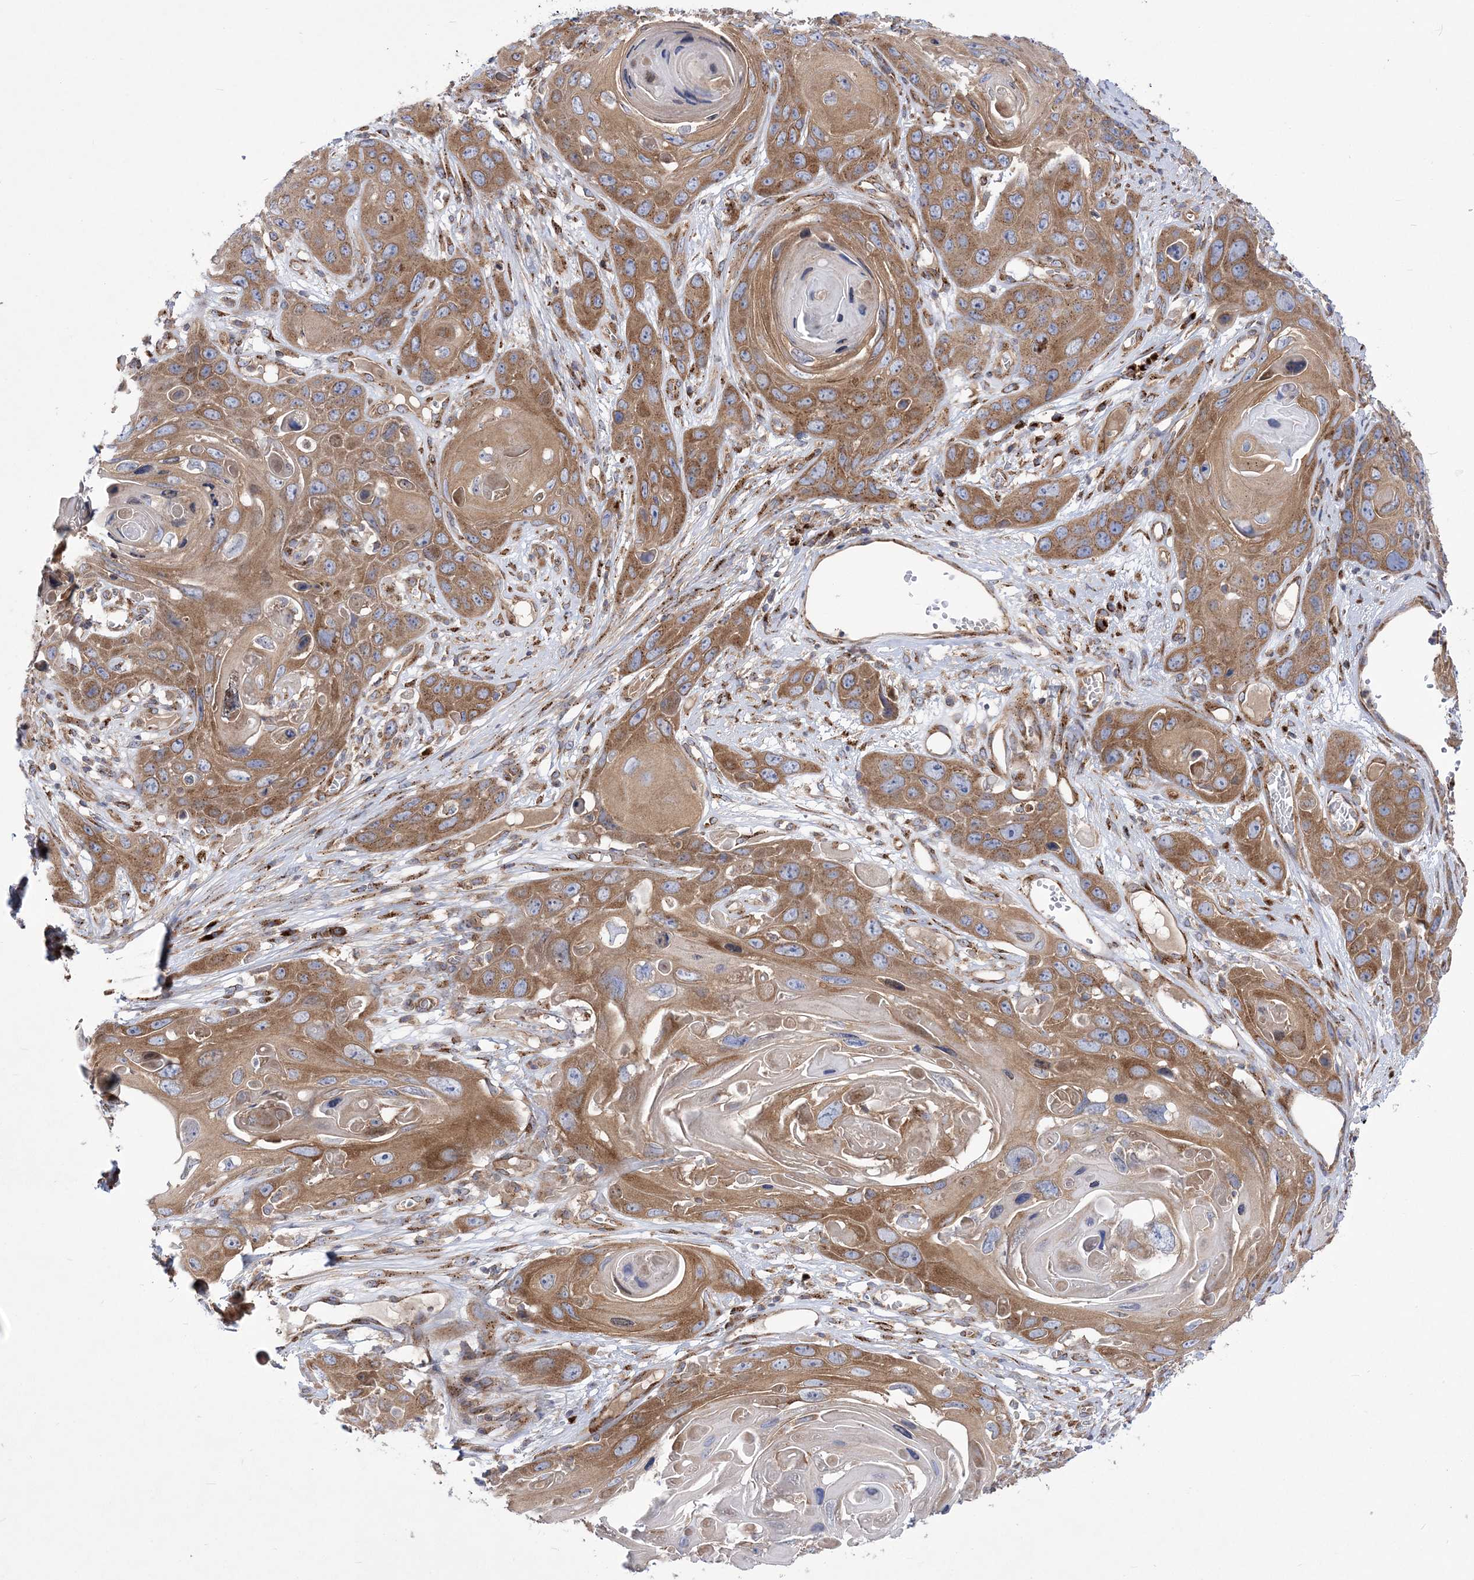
{"staining": {"intensity": "moderate", "quantity": ">75%", "location": "cytoplasmic/membranous"}, "tissue": "skin cancer", "cell_type": "Tumor cells", "image_type": "cancer", "snomed": [{"axis": "morphology", "description": "Squamous cell carcinoma, NOS"}, {"axis": "topography", "description": "Skin"}], "caption": "Skin cancer (squamous cell carcinoma) was stained to show a protein in brown. There is medium levels of moderate cytoplasmic/membranous staining in about >75% of tumor cells.", "gene": "COPB2", "patient": {"sex": "male", "age": 55}}